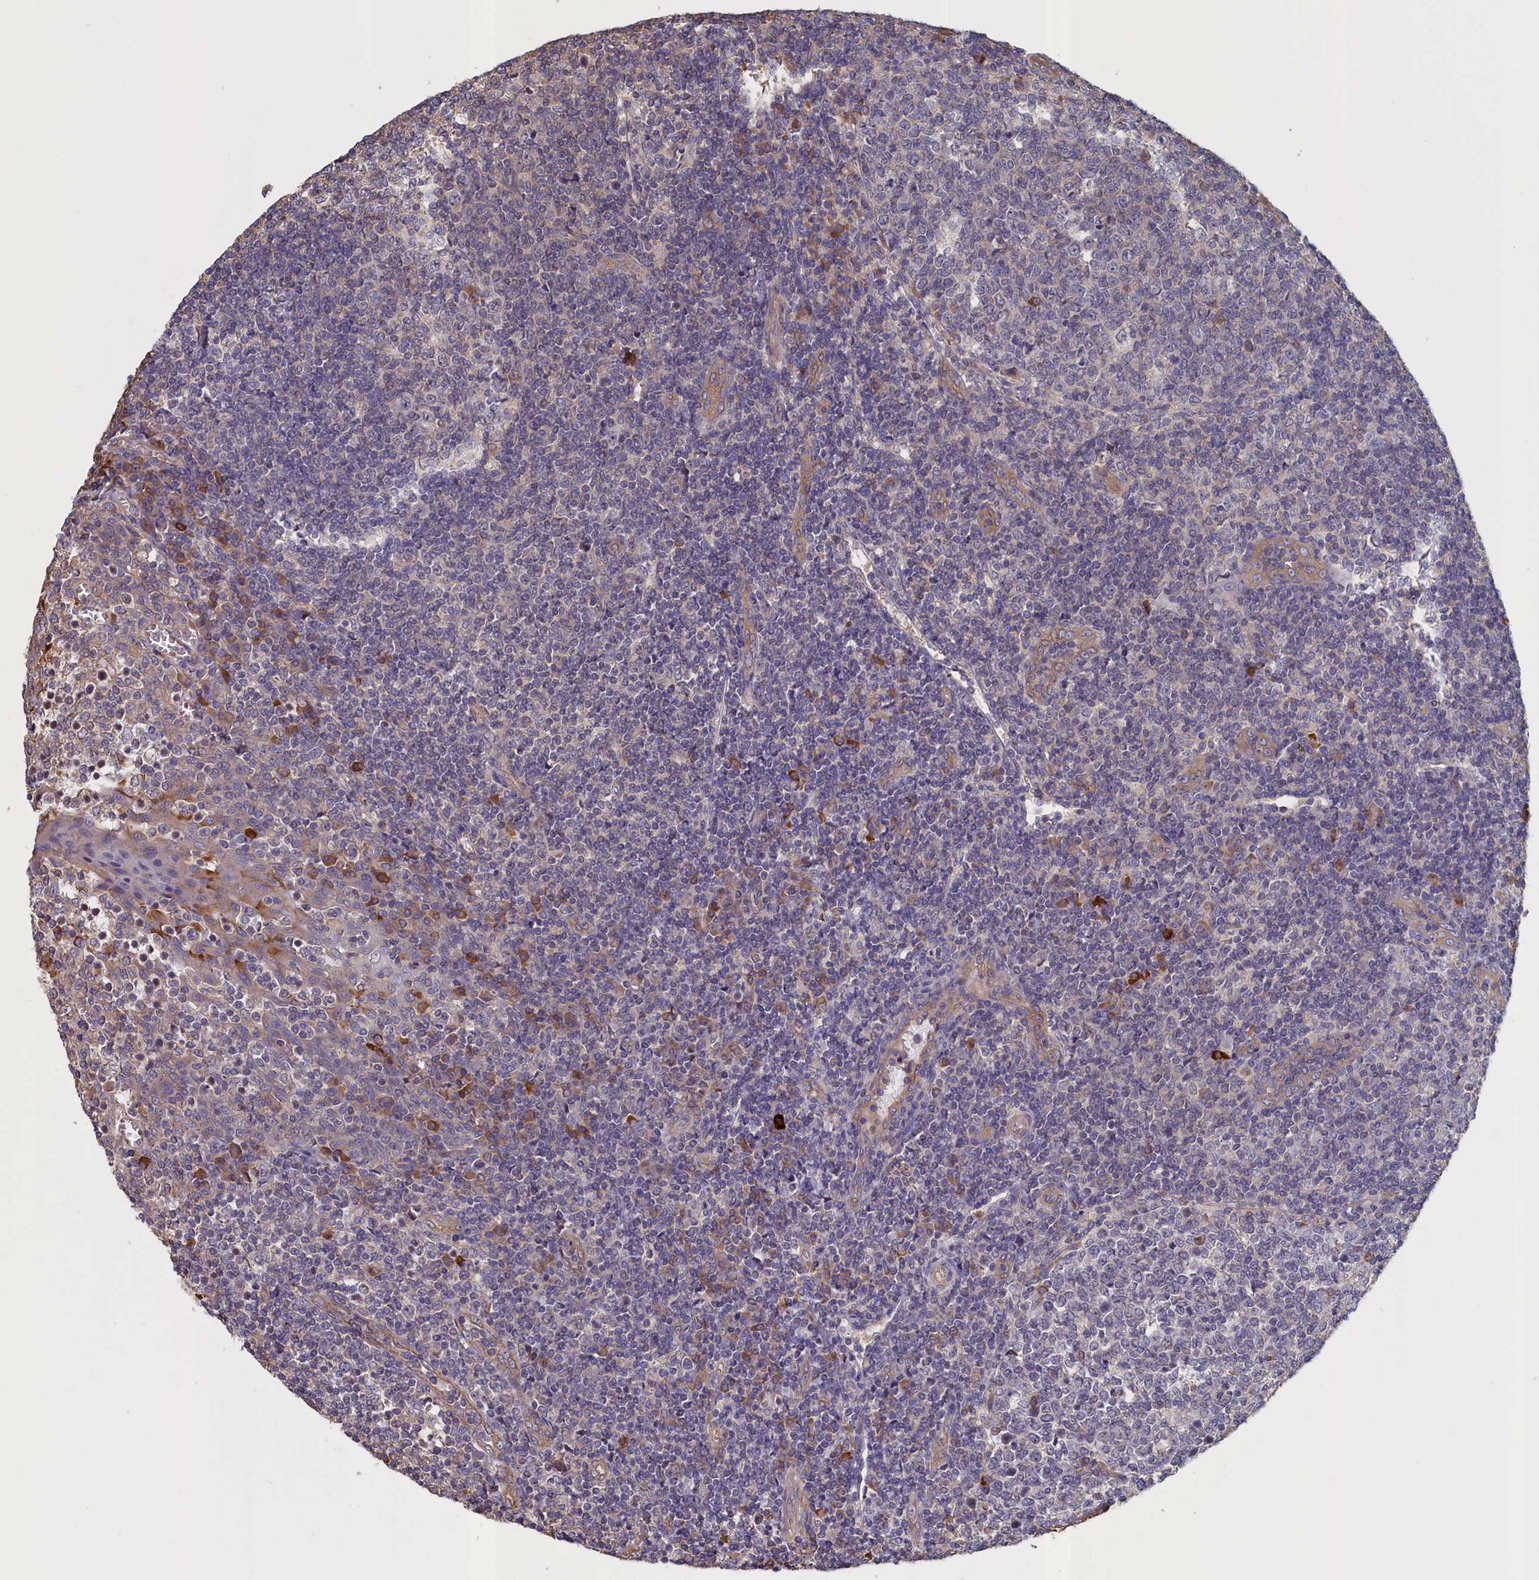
{"staining": {"intensity": "negative", "quantity": "none", "location": "none"}, "tissue": "tonsil", "cell_type": "Germinal center cells", "image_type": "normal", "snomed": [{"axis": "morphology", "description": "Normal tissue, NOS"}, {"axis": "topography", "description": "Tonsil"}], "caption": "Immunohistochemistry micrograph of benign human tonsil stained for a protein (brown), which reveals no positivity in germinal center cells.", "gene": "ANKRD2", "patient": {"sex": "female", "age": 19}}